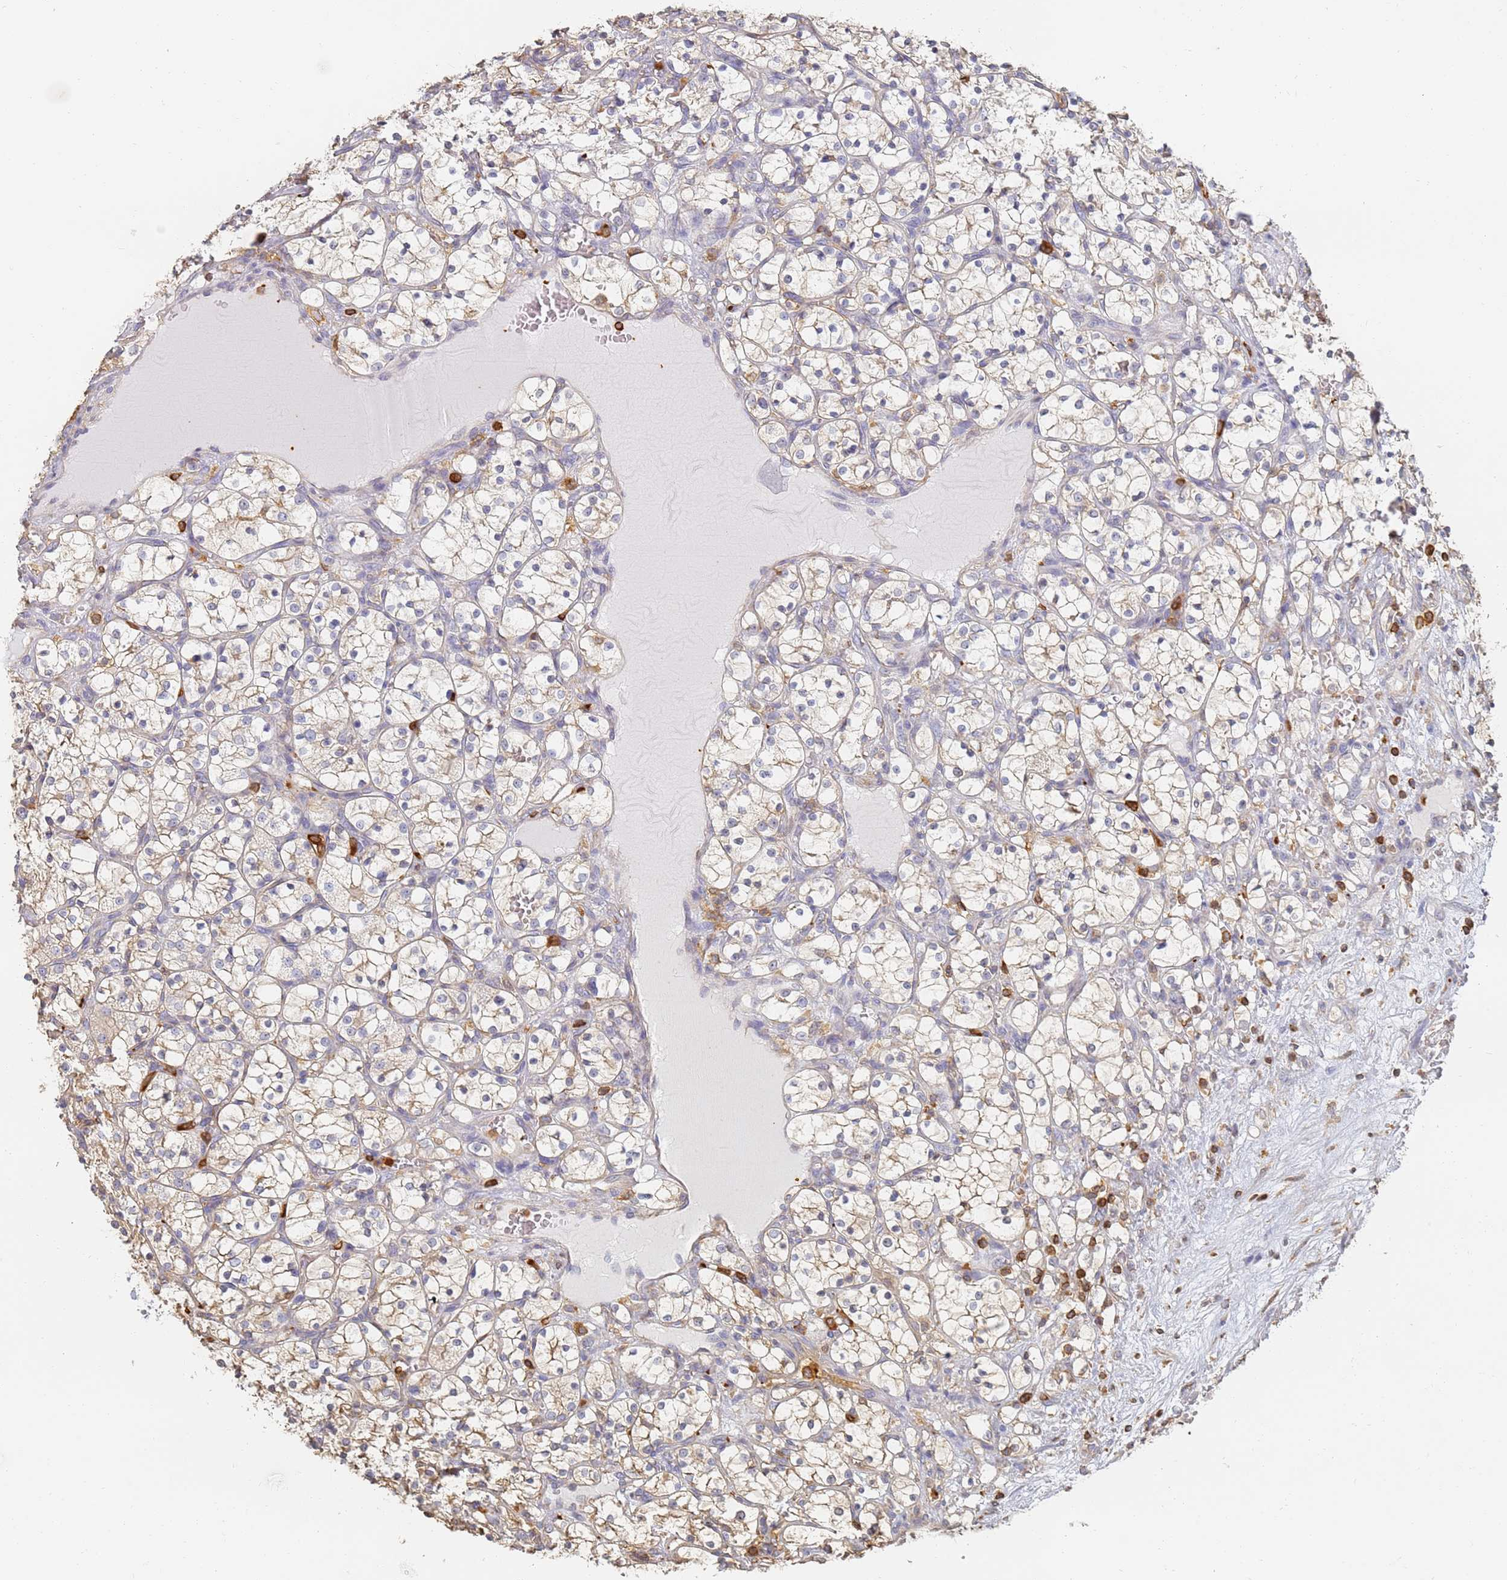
{"staining": {"intensity": "negative", "quantity": "none", "location": "none"}, "tissue": "renal cancer", "cell_type": "Tumor cells", "image_type": "cancer", "snomed": [{"axis": "morphology", "description": "Adenocarcinoma, NOS"}, {"axis": "topography", "description": "Kidney"}], "caption": "A histopathology image of human adenocarcinoma (renal) is negative for staining in tumor cells.", "gene": "BIN2", "patient": {"sex": "female", "age": 69}}